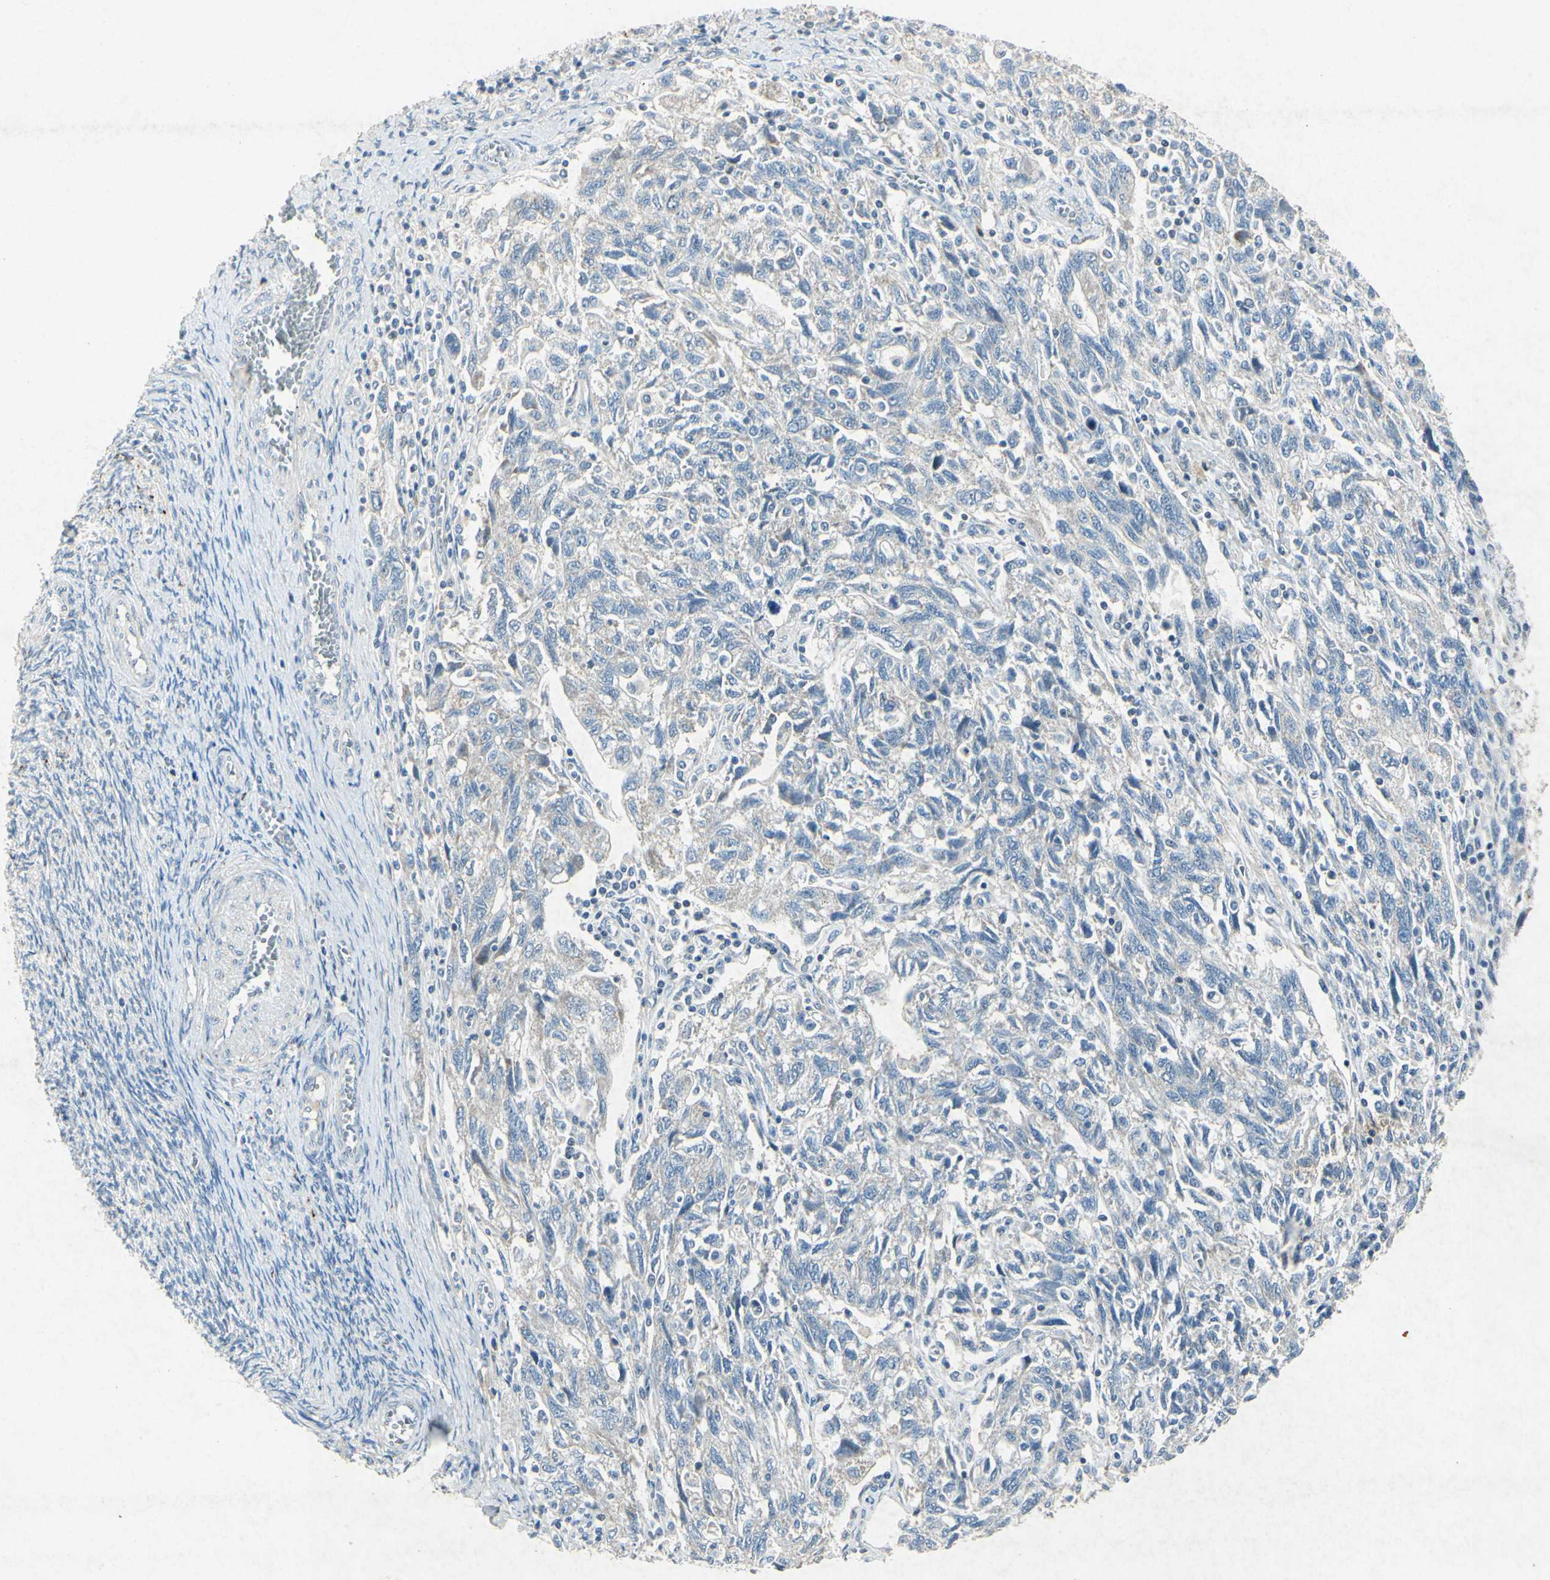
{"staining": {"intensity": "negative", "quantity": "none", "location": "none"}, "tissue": "ovarian cancer", "cell_type": "Tumor cells", "image_type": "cancer", "snomed": [{"axis": "morphology", "description": "Carcinoma, NOS"}, {"axis": "morphology", "description": "Cystadenocarcinoma, serous, NOS"}, {"axis": "topography", "description": "Ovary"}], "caption": "The photomicrograph demonstrates no significant positivity in tumor cells of ovarian cancer. (DAB (3,3'-diaminobenzidine) IHC, high magnification).", "gene": "SNAP91", "patient": {"sex": "female", "age": 69}}